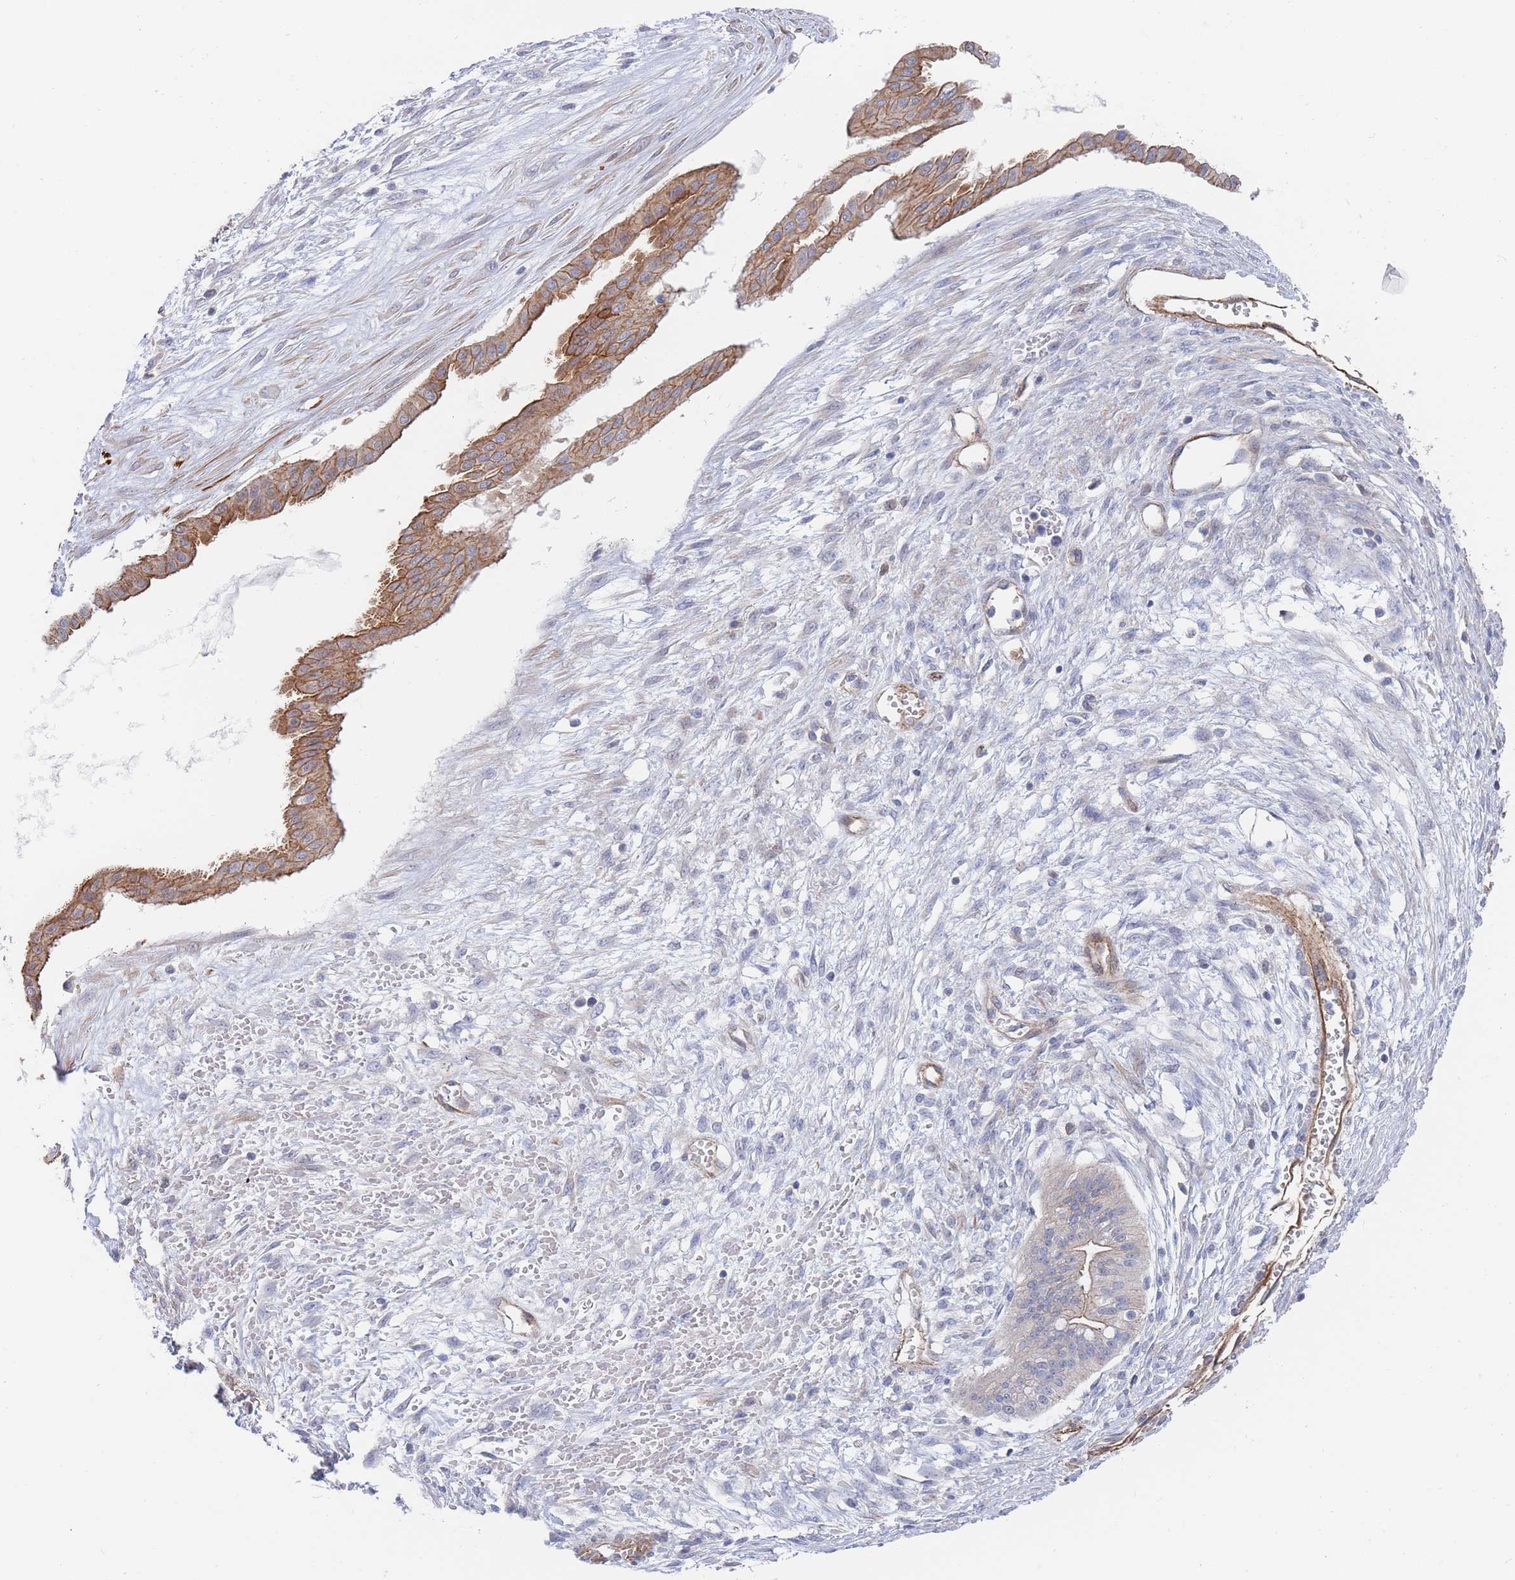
{"staining": {"intensity": "moderate", "quantity": ">75%", "location": "cytoplasmic/membranous"}, "tissue": "ovarian cancer", "cell_type": "Tumor cells", "image_type": "cancer", "snomed": [{"axis": "morphology", "description": "Cystadenocarcinoma, mucinous, NOS"}, {"axis": "topography", "description": "Ovary"}], "caption": "DAB immunohistochemical staining of human mucinous cystadenocarcinoma (ovarian) displays moderate cytoplasmic/membranous protein expression in about >75% of tumor cells.", "gene": "G6PC1", "patient": {"sex": "female", "age": 73}}